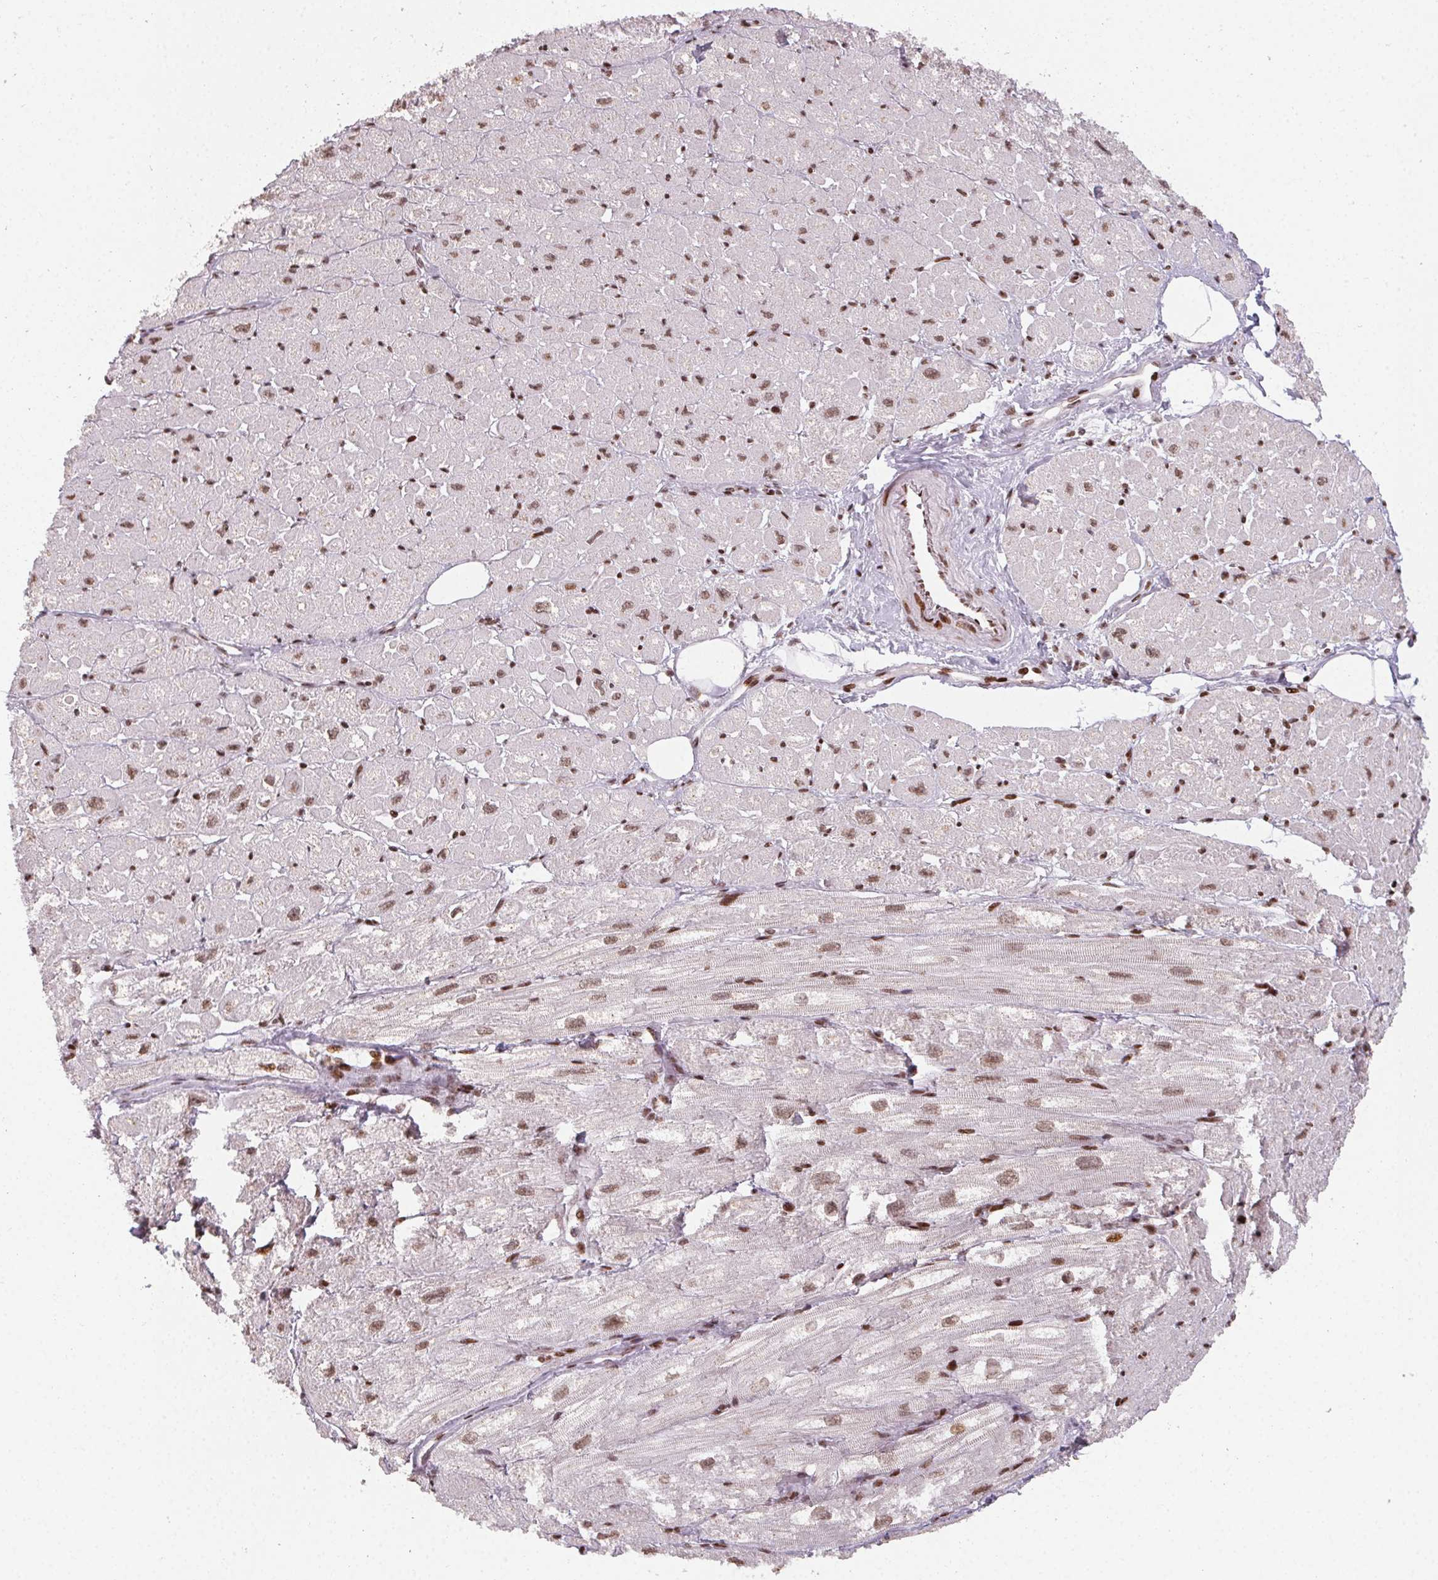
{"staining": {"intensity": "moderate", "quantity": "25%-75%", "location": "nuclear"}, "tissue": "heart muscle", "cell_type": "Cardiomyocytes", "image_type": "normal", "snomed": [{"axis": "morphology", "description": "Normal tissue, NOS"}, {"axis": "topography", "description": "Heart"}], "caption": "This photomicrograph displays benign heart muscle stained with immunohistochemistry (IHC) to label a protein in brown. The nuclear of cardiomyocytes show moderate positivity for the protein. Nuclei are counter-stained blue.", "gene": "KMT2A", "patient": {"sex": "female", "age": 62}}